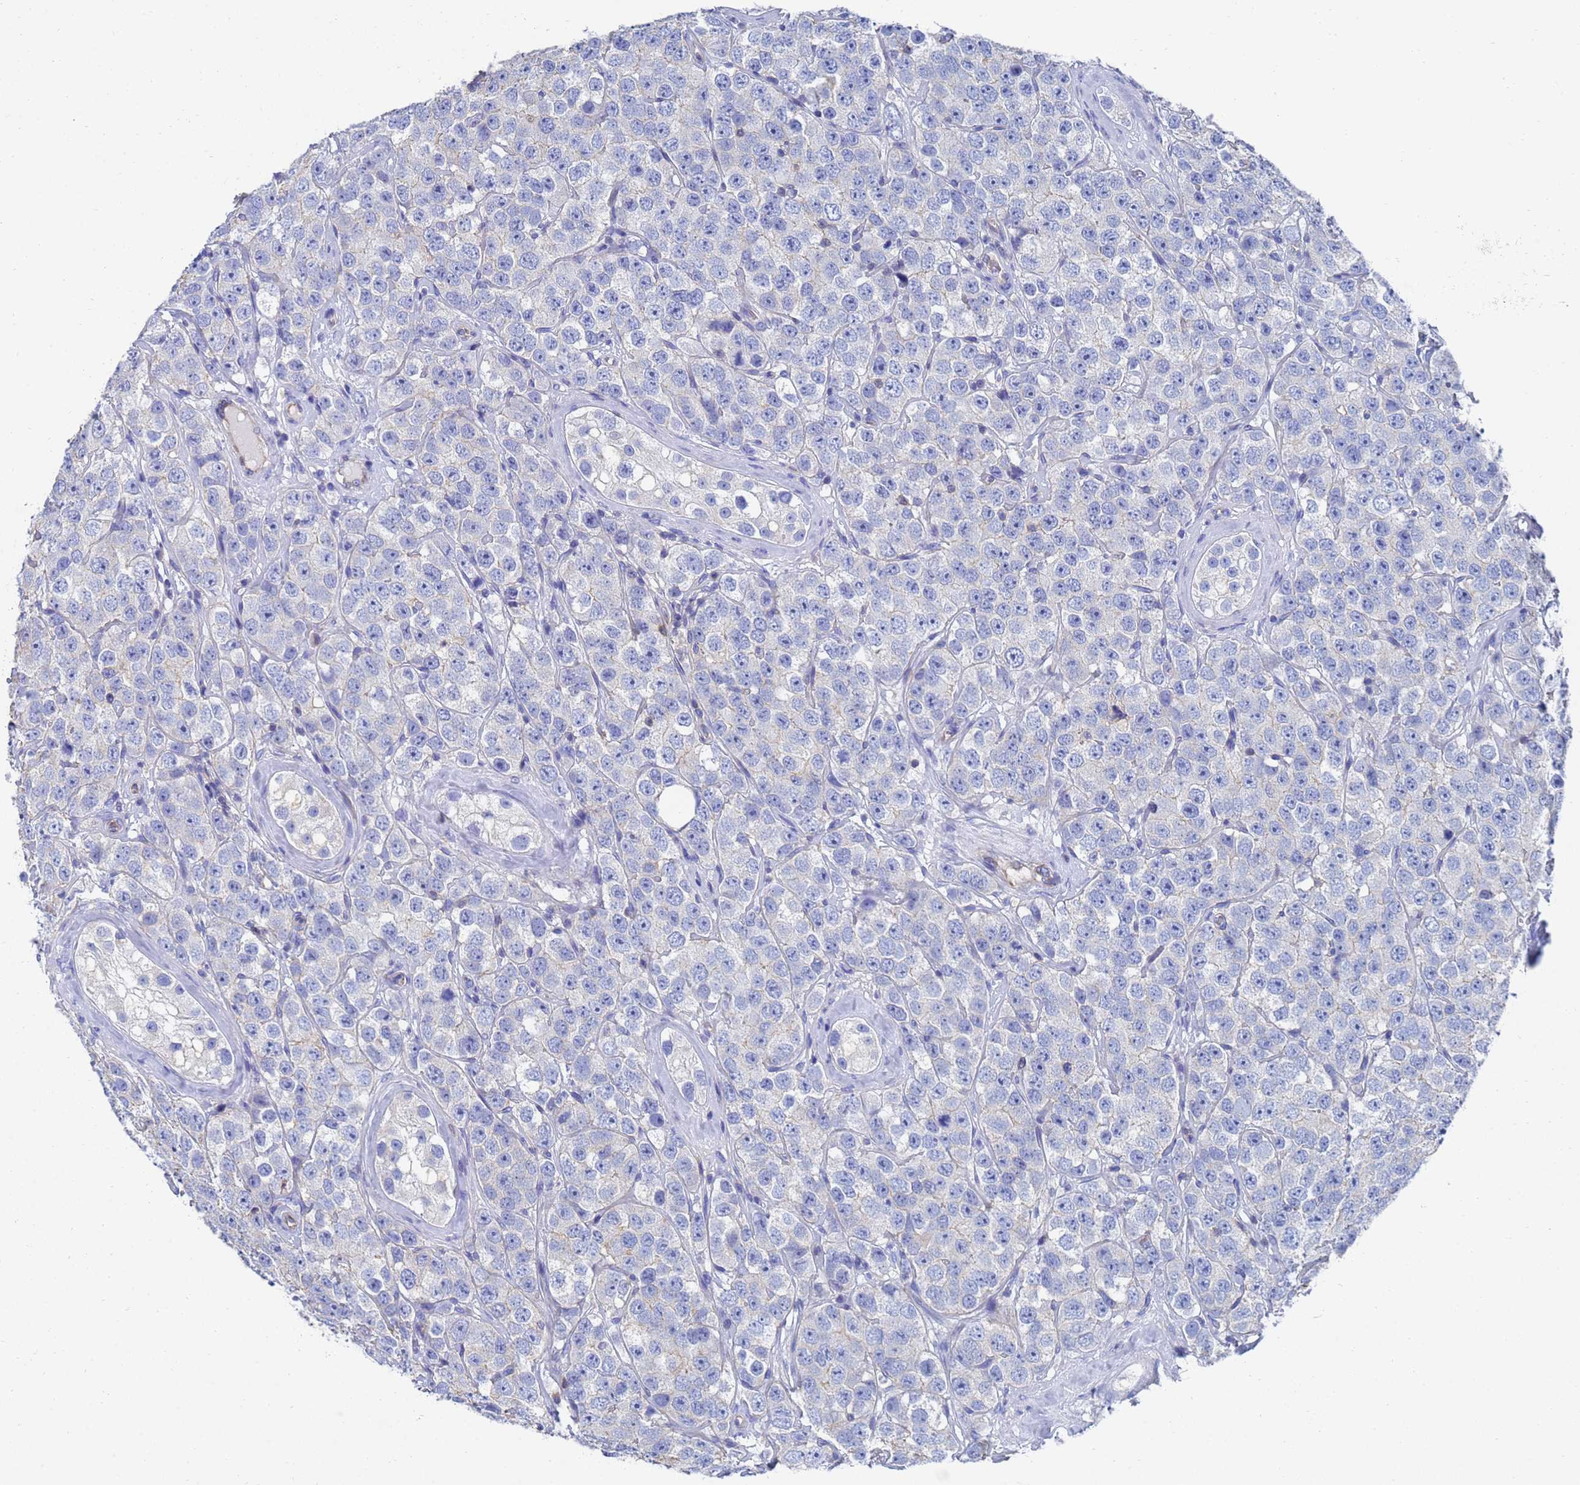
{"staining": {"intensity": "negative", "quantity": "none", "location": "none"}, "tissue": "testis cancer", "cell_type": "Tumor cells", "image_type": "cancer", "snomed": [{"axis": "morphology", "description": "Seminoma, NOS"}, {"axis": "topography", "description": "Testis"}], "caption": "DAB (3,3'-diaminobenzidine) immunohistochemical staining of seminoma (testis) reveals no significant positivity in tumor cells.", "gene": "GCHFR", "patient": {"sex": "male", "age": 28}}